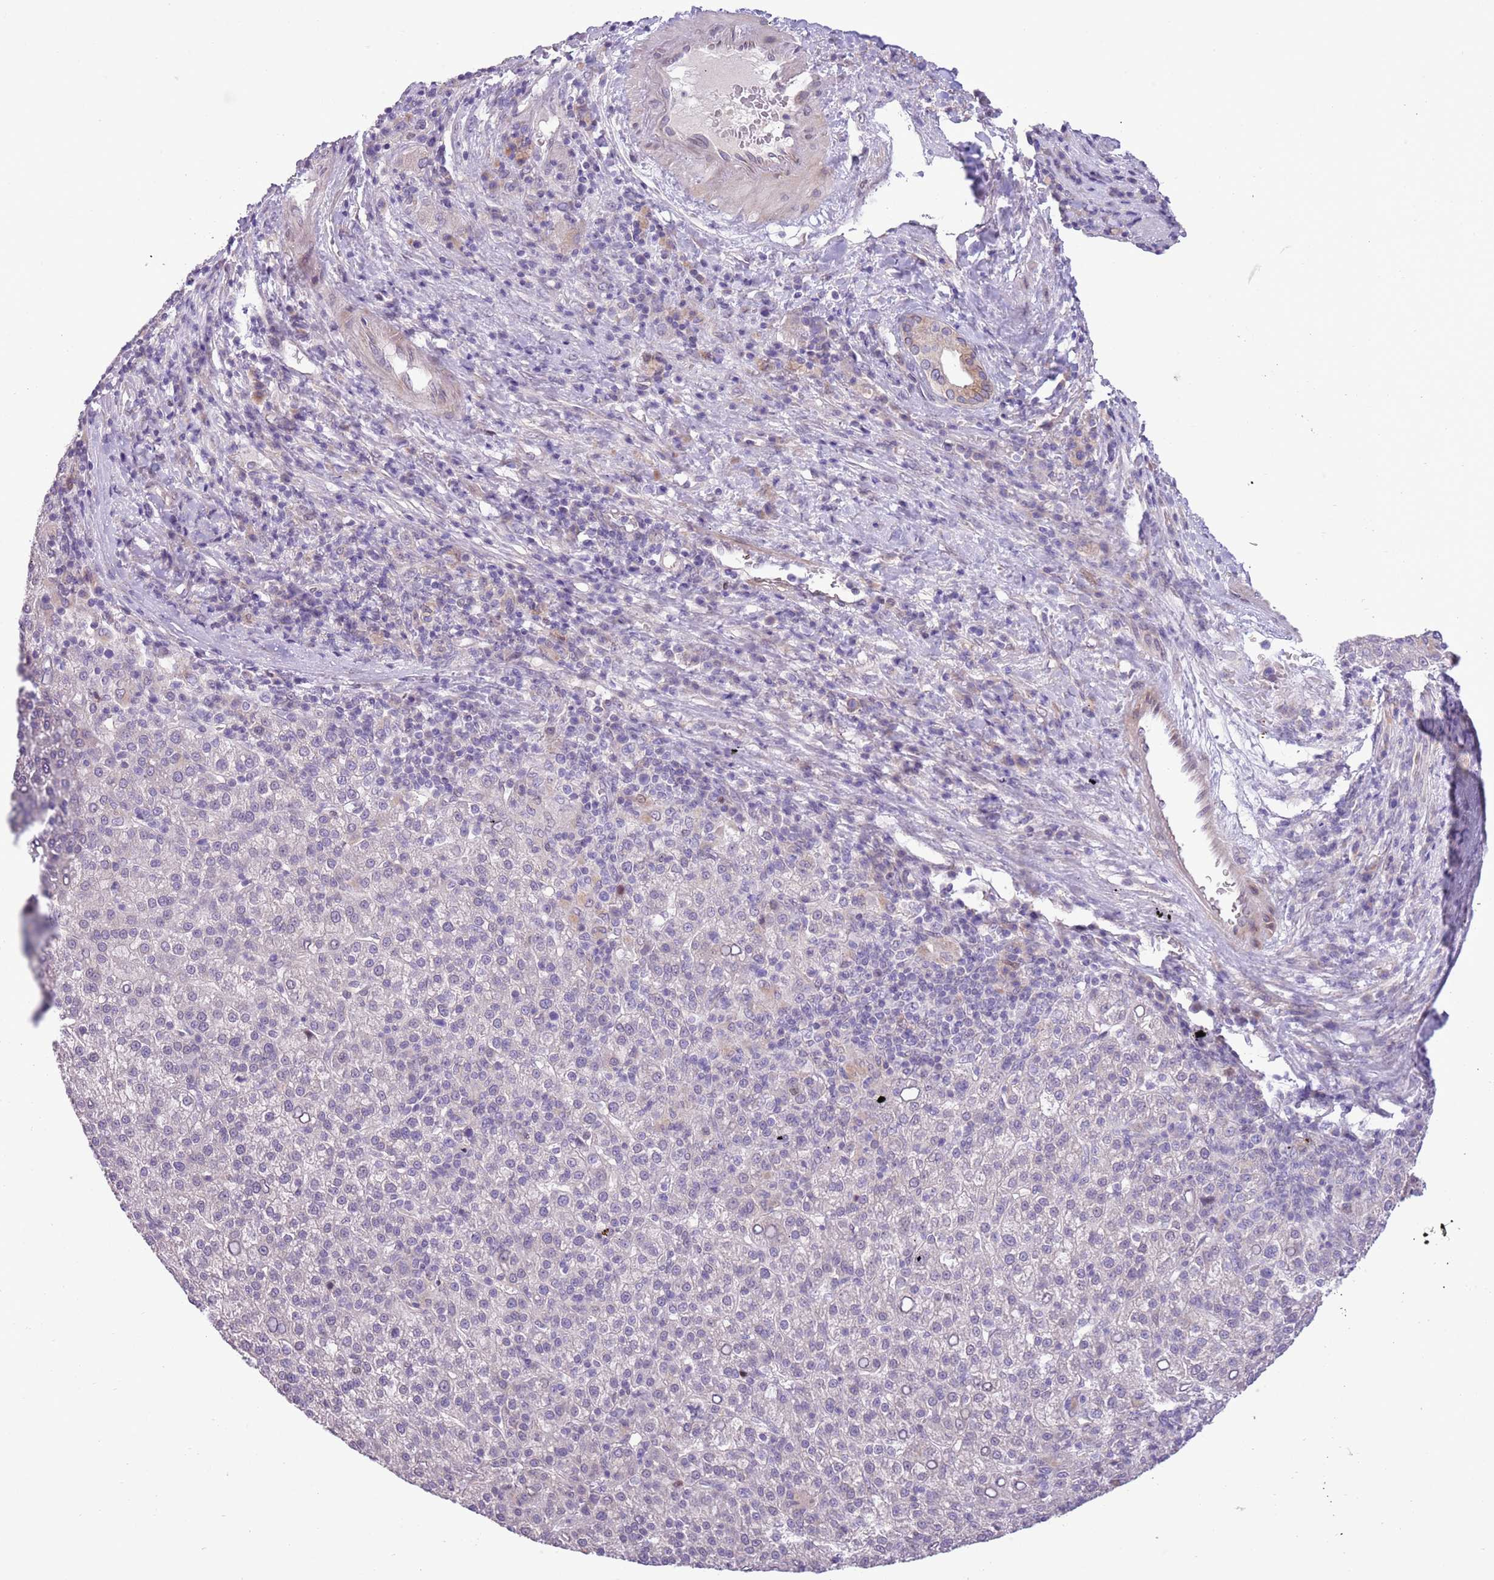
{"staining": {"intensity": "negative", "quantity": "none", "location": "none"}, "tissue": "liver cancer", "cell_type": "Tumor cells", "image_type": "cancer", "snomed": [{"axis": "morphology", "description": "Carcinoma, Hepatocellular, NOS"}, {"axis": "topography", "description": "Liver"}], "caption": "DAB (3,3'-diaminobenzidine) immunohistochemical staining of human hepatocellular carcinoma (liver) demonstrates no significant expression in tumor cells. (DAB (3,3'-diaminobenzidine) IHC with hematoxylin counter stain).", "gene": "CCND2", "patient": {"sex": "female", "age": 58}}